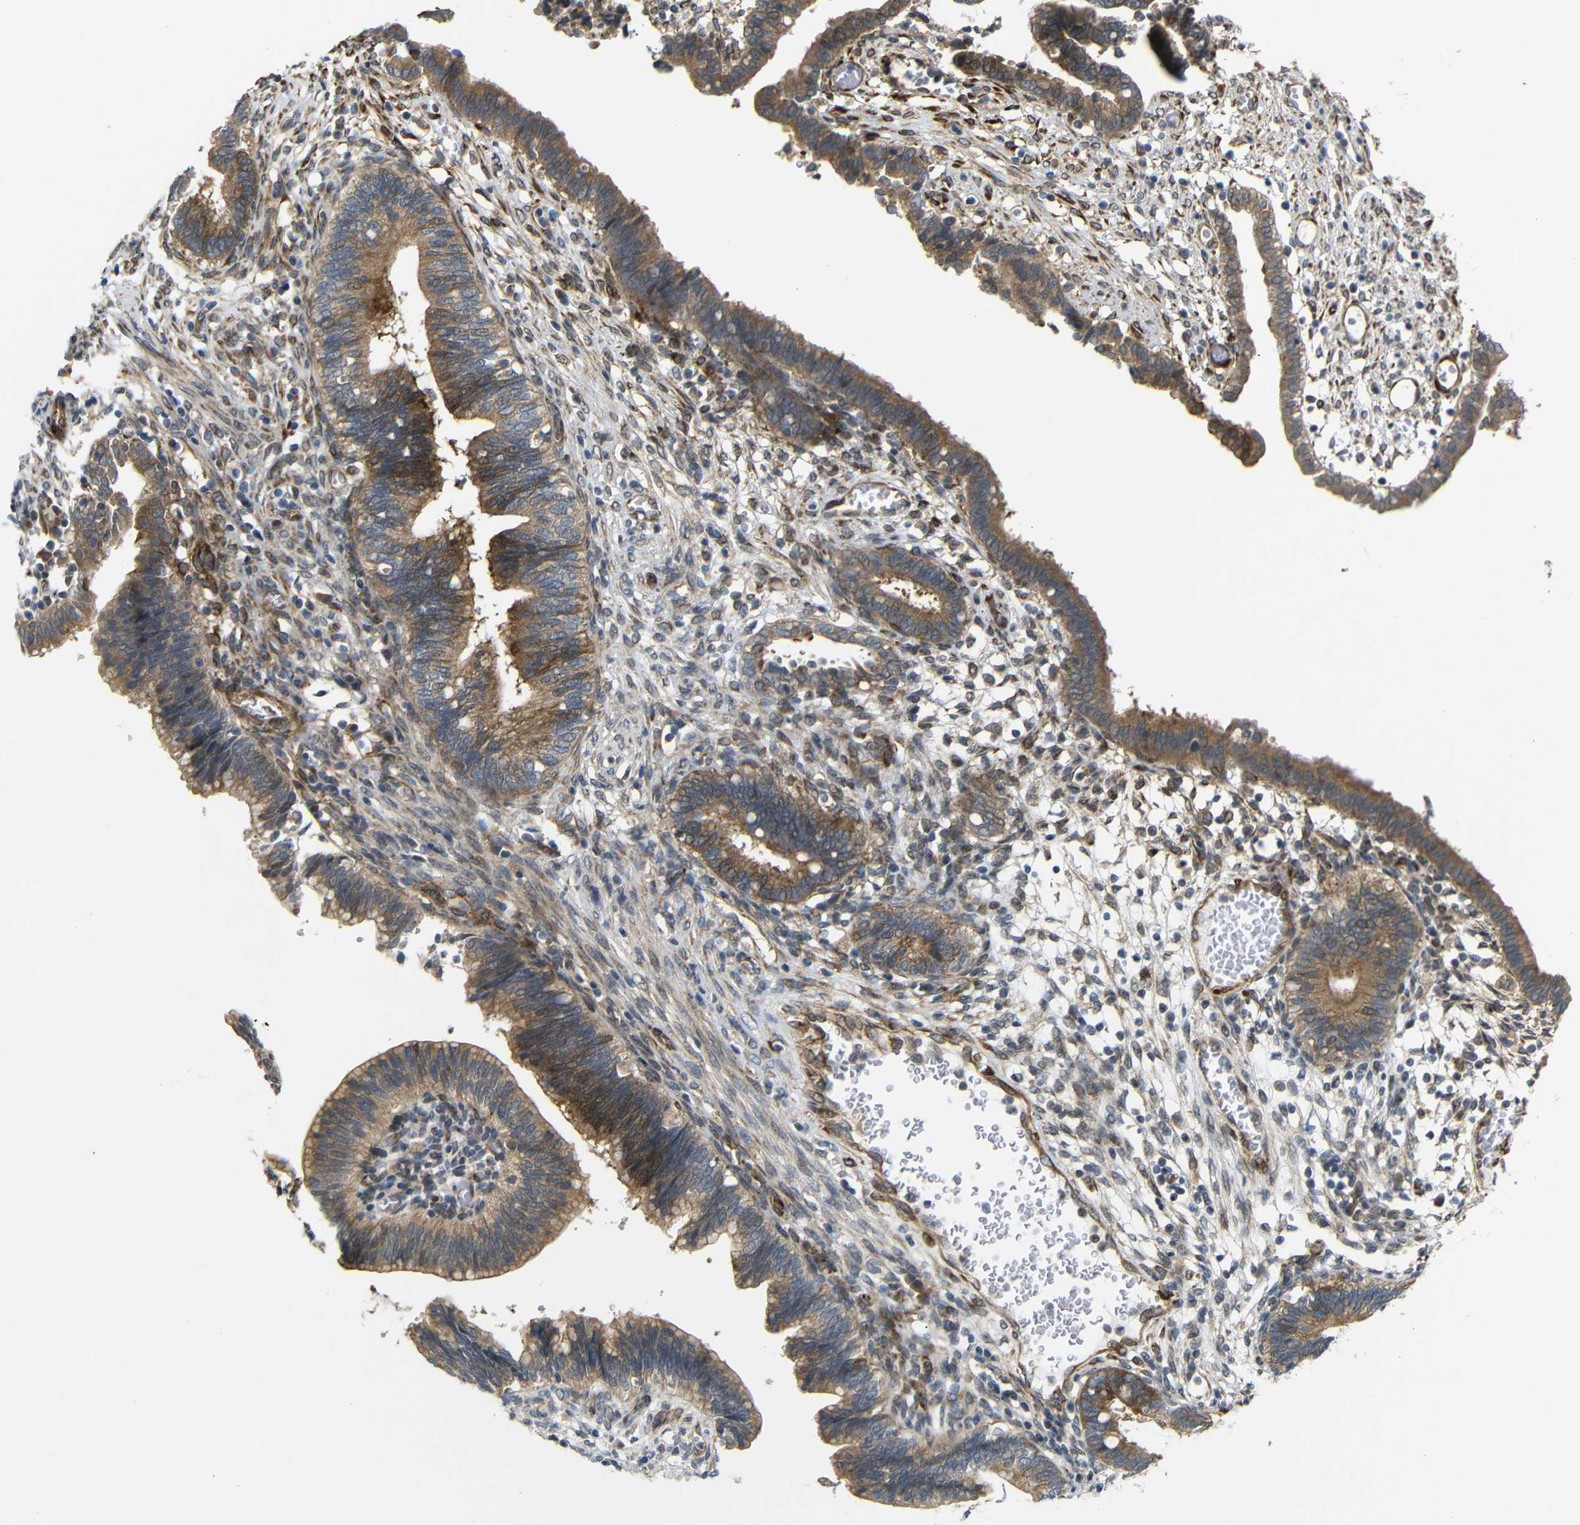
{"staining": {"intensity": "moderate", "quantity": ">75%", "location": "cytoplasmic/membranous"}, "tissue": "cervical cancer", "cell_type": "Tumor cells", "image_type": "cancer", "snomed": [{"axis": "morphology", "description": "Adenocarcinoma, NOS"}, {"axis": "topography", "description": "Cervix"}], "caption": "Cervical cancer (adenocarcinoma) was stained to show a protein in brown. There is medium levels of moderate cytoplasmic/membranous positivity in about >75% of tumor cells.", "gene": "P3H2", "patient": {"sex": "female", "age": 44}}